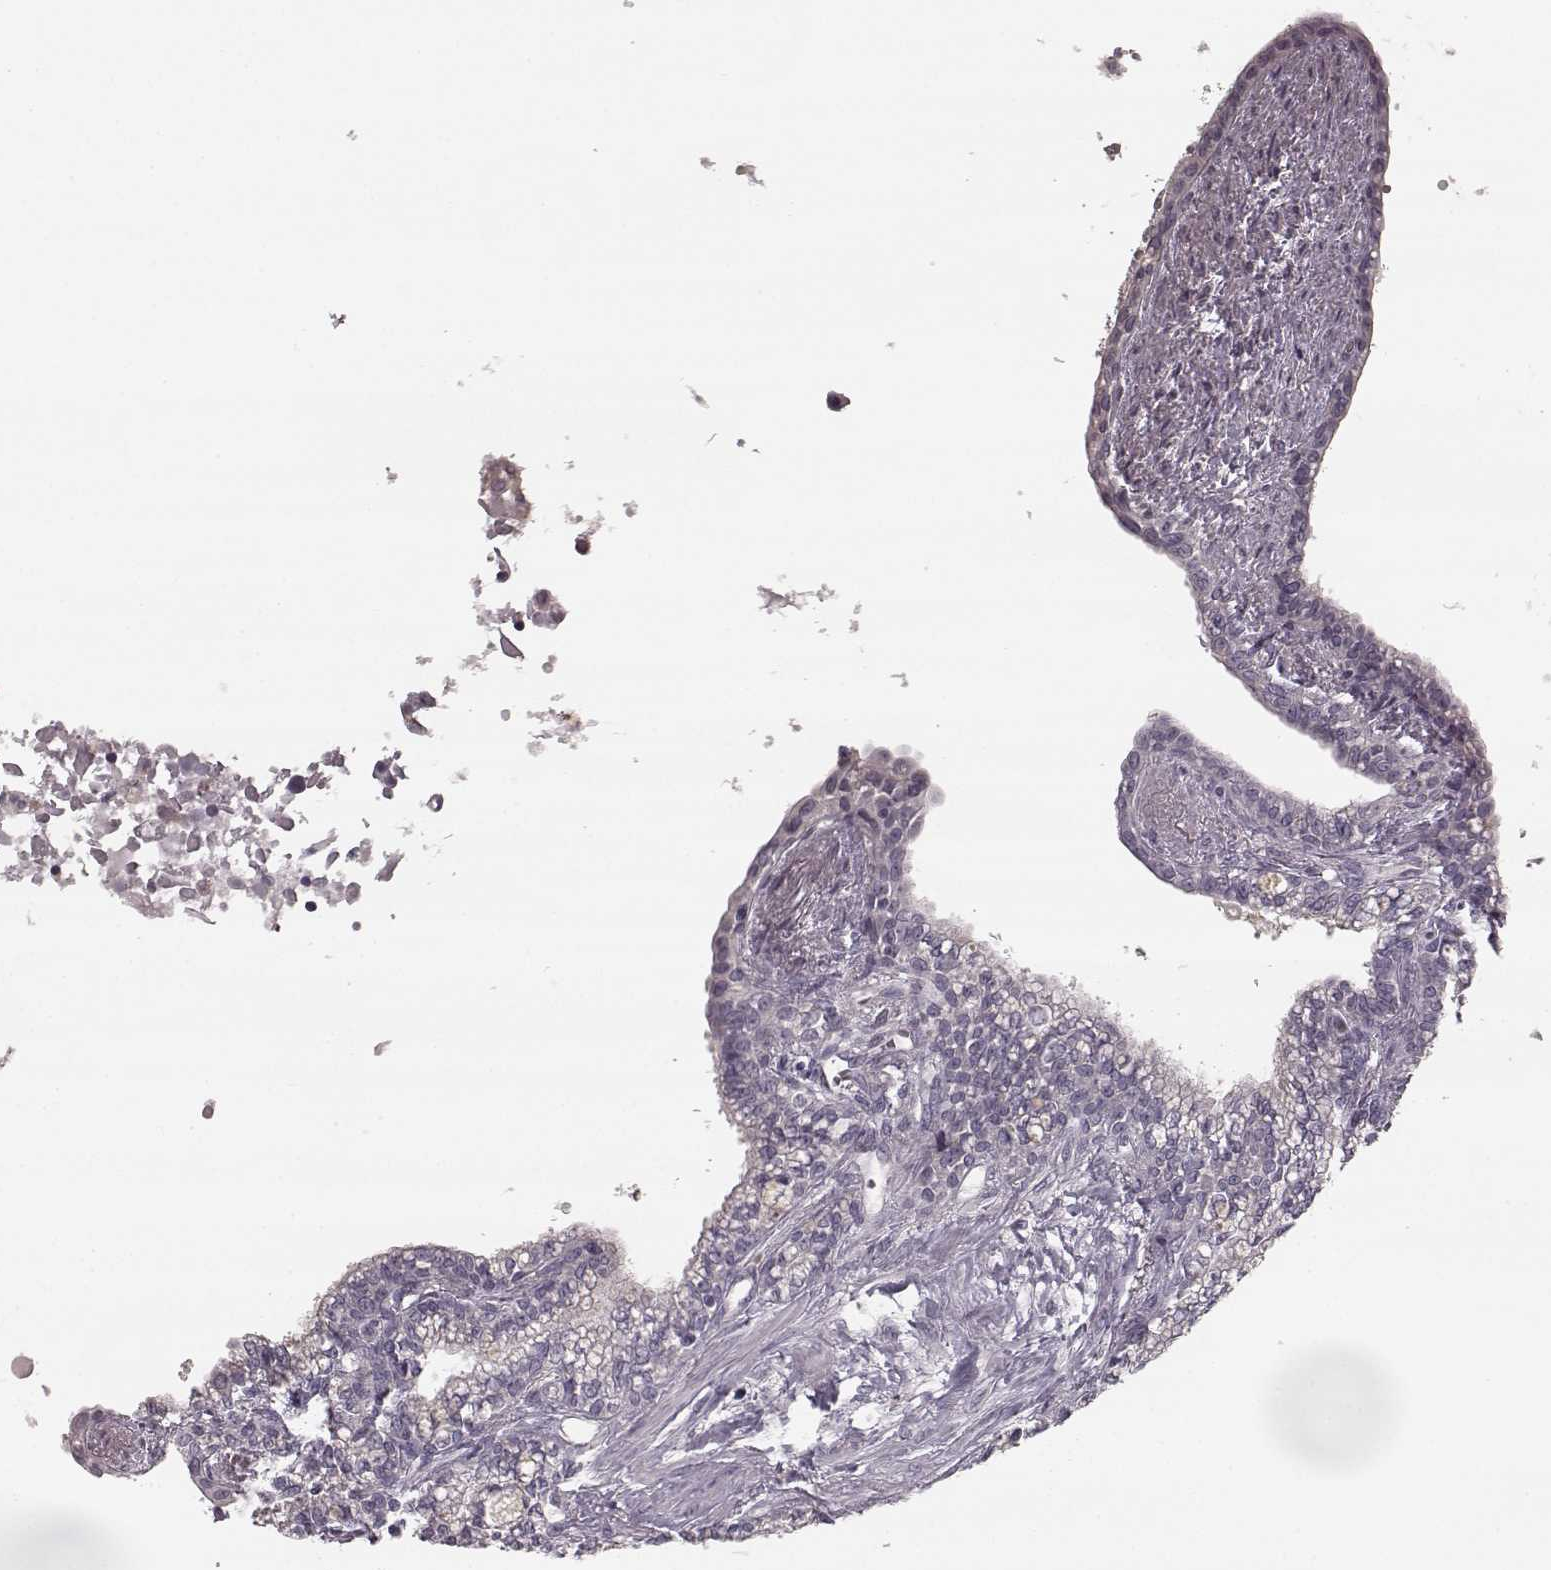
{"staining": {"intensity": "negative", "quantity": "none", "location": "none"}, "tissue": "seminal vesicle", "cell_type": "Glandular cells", "image_type": "normal", "snomed": [{"axis": "morphology", "description": "Normal tissue, NOS"}, {"axis": "morphology", "description": "Urothelial carcinoma, NOS"}, {"axis": "topography", "description": "Urinary bladder"}, {"axis": "topography", "description": "Seminal veicle"}], "caption": "Immunohistochemical staining of normal seminal vesicle exhibits no significant staining in glandular cells.", "gene": "PRKCE", "patient": {"sex": "male", "age": 76}}